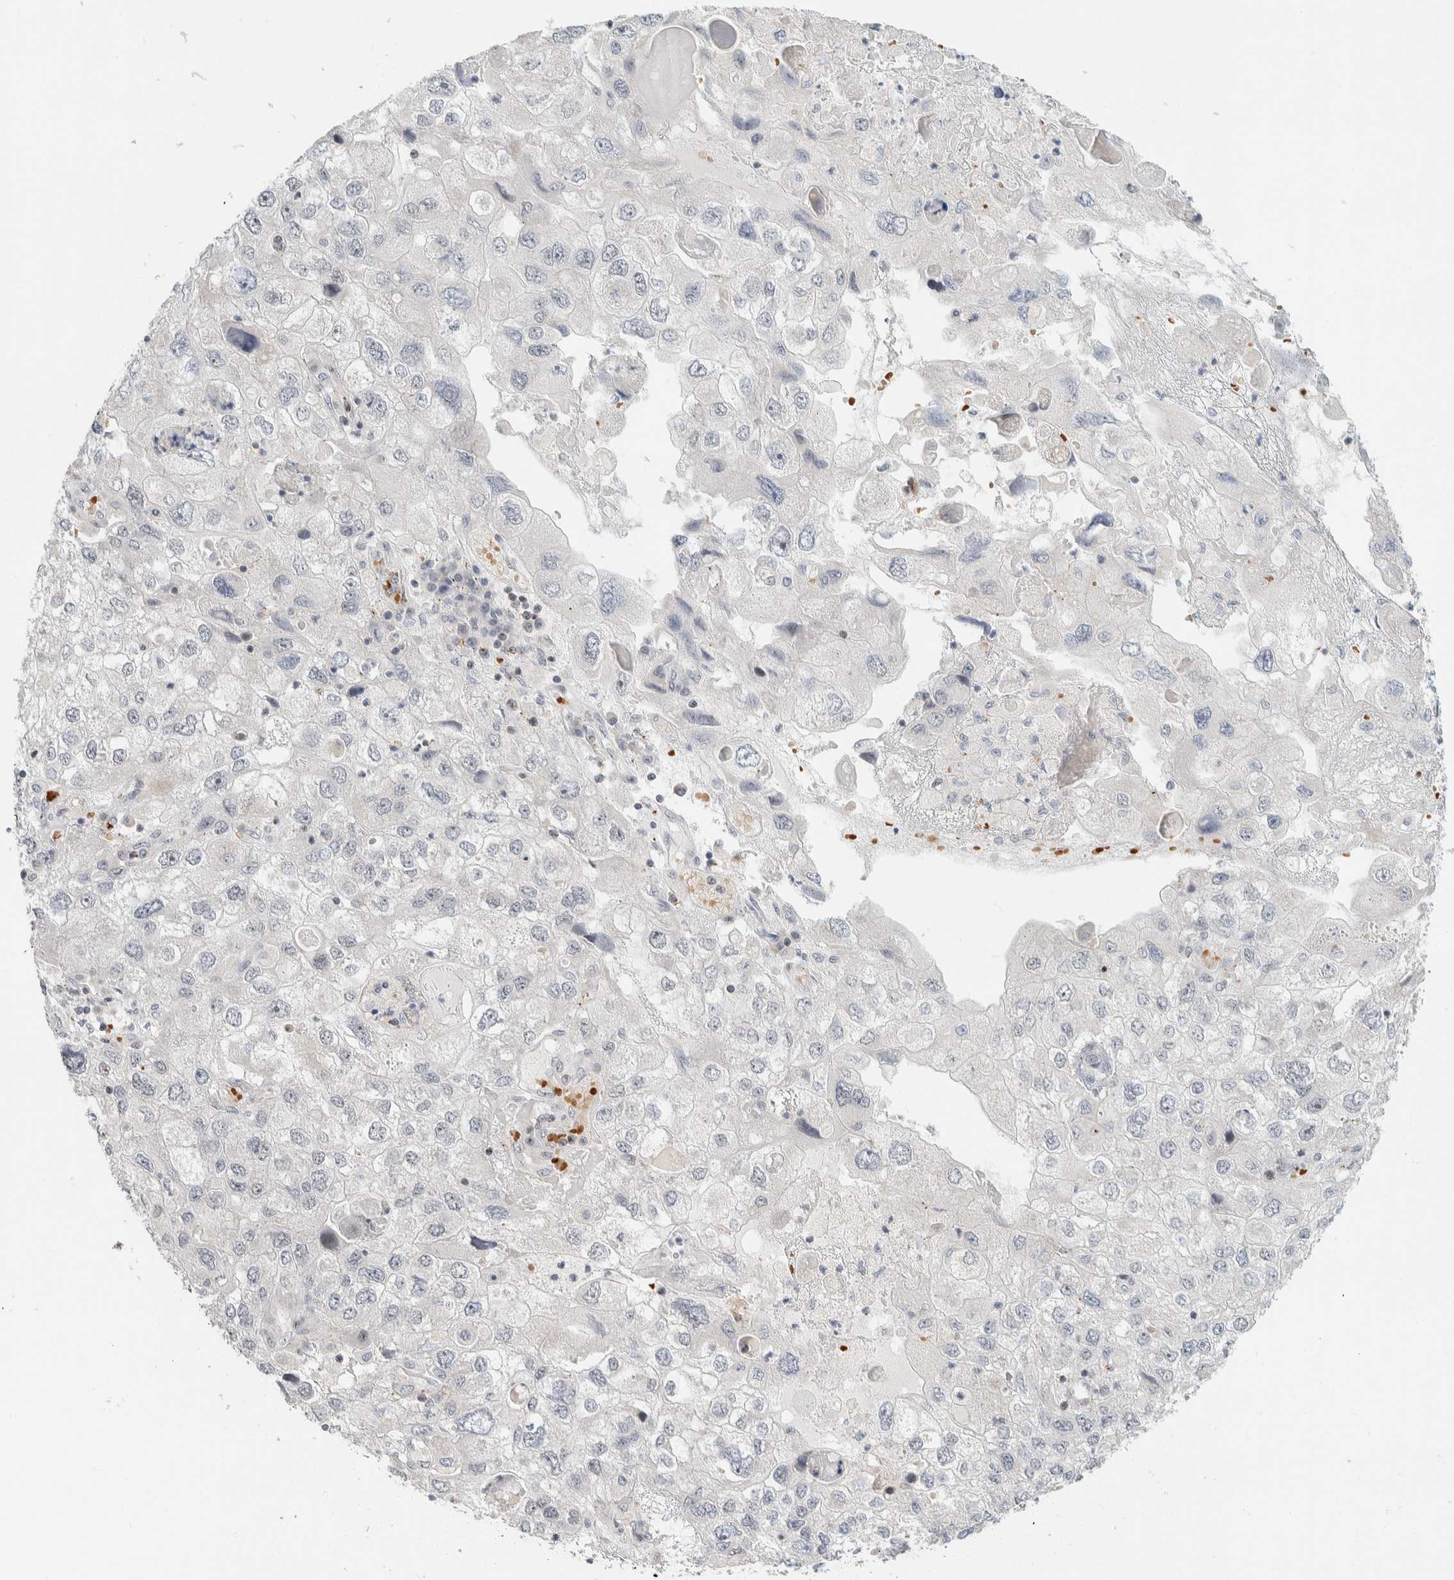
{"staining": {"intensity": "negative", "quantity": "none", "location": "none"}, "tissue": "endometrial cancer", "cell_type": "Tumor cells", "image_type": "cancer", "snomed": [{"axis": "morphology", "description": "Adenocarcinoma, NOS"}, {"axis": "topography", "description": "Endometrium"}], "caption": "Adenocarcinoma (endometrial) was stained to show a protein in brown. There is no significant positivity in tumor cells. (Immunohistochemistry (ihc), brightfield microscopy, high magnification).", "gene": "ZBTB2", "patient": {"sex": "female", "age": 49}}